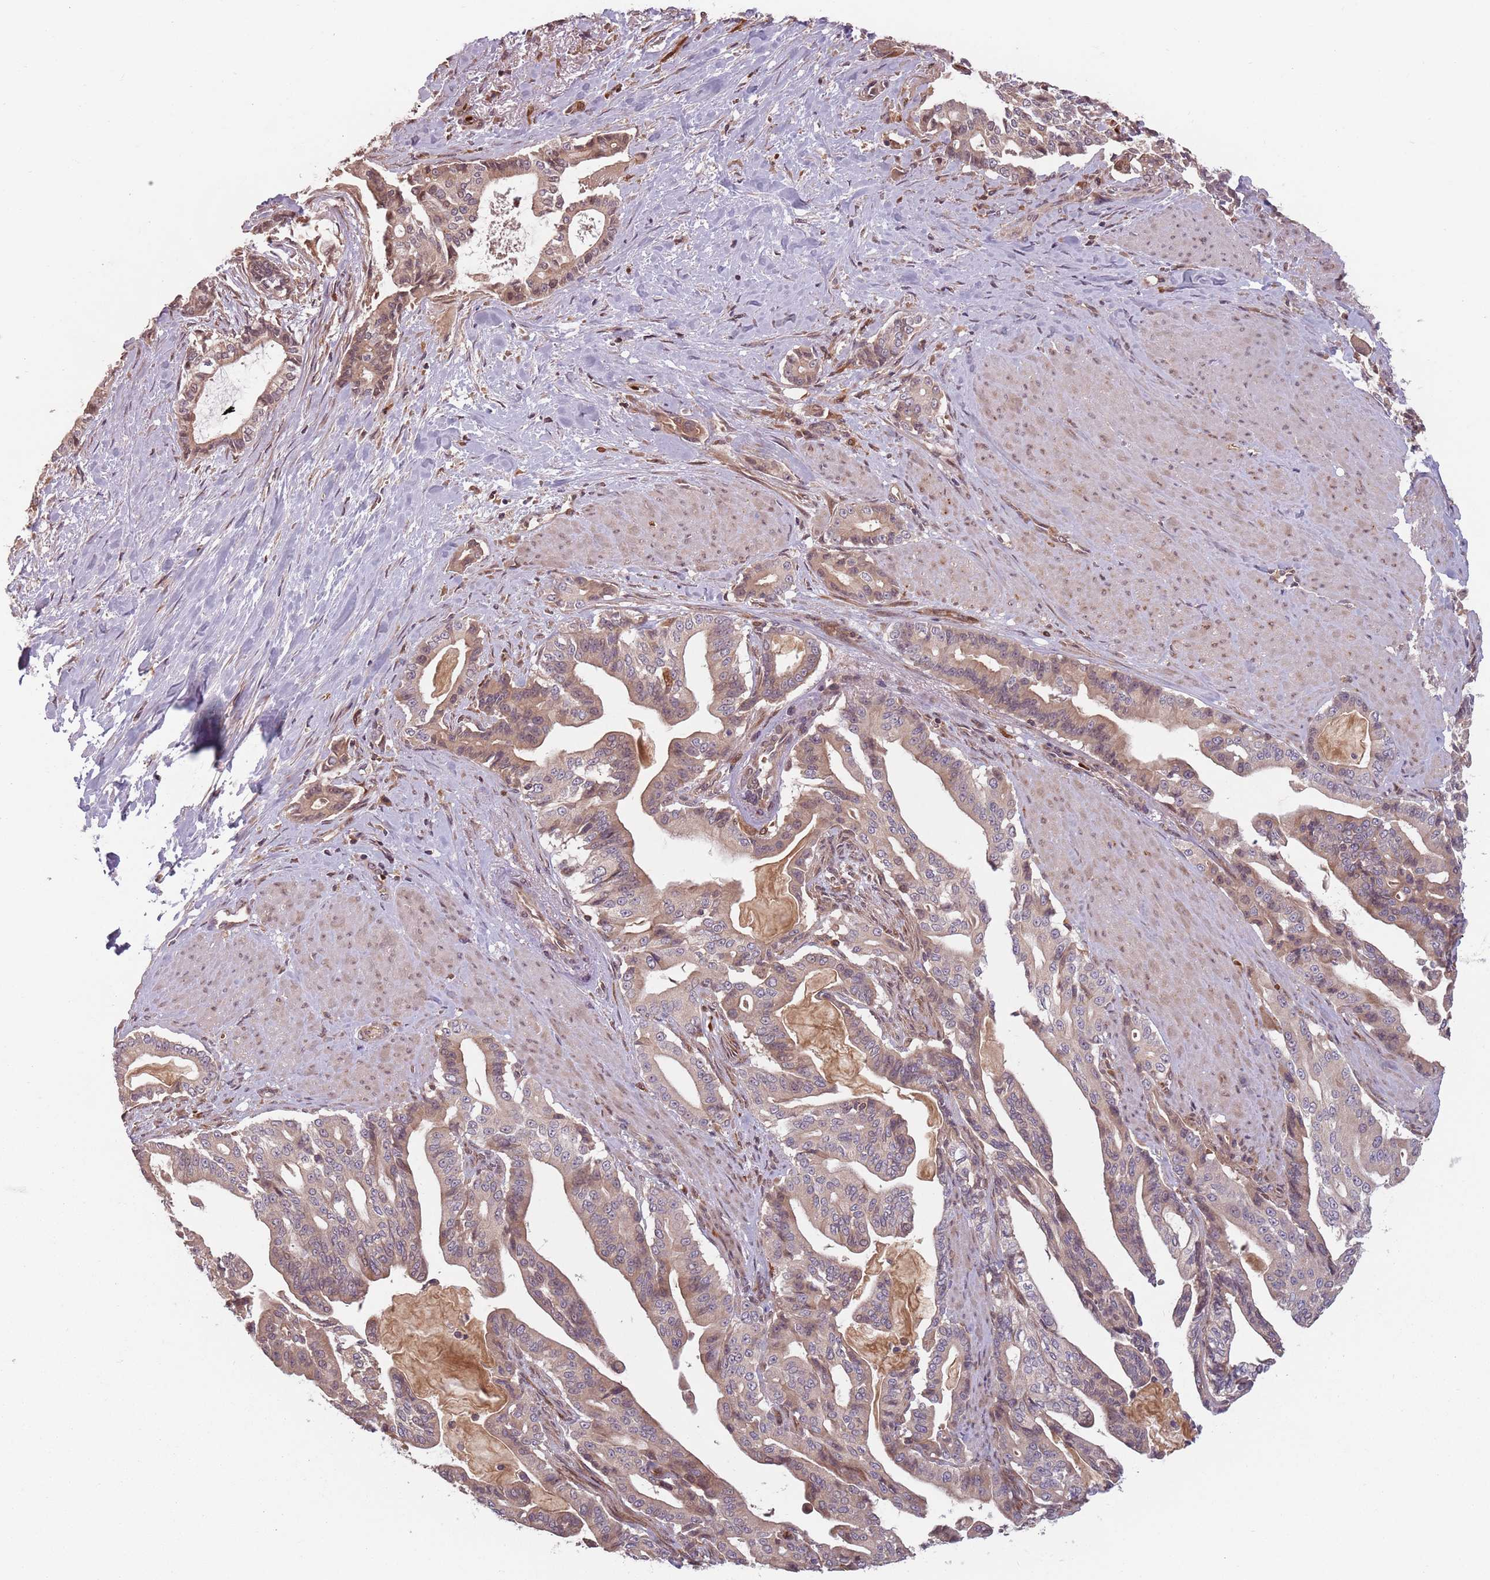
{"staining": {"intensity": "weak", "quantity": "25%-75%", "location": "cytoplasmic/membranous,nuclear"}, "tissue": "pancreatic cancer", "cell_type": "Tumor cells", "image_type": "cancer", "snomed": [{"axis": "morphology", "description": "Adenocarcinoma, NOS"}, {"axis": "topography", "description": "Pancreas"}], "caption": "This is an image of immunohistochemistry staining of adenocarcinoma (pancreatic), which shows weak expression in the cytoplasmic/membranous and nuclear of tumor cells.", "gene": "GPR180", "patient": {"sex": "male", "age": 63}}